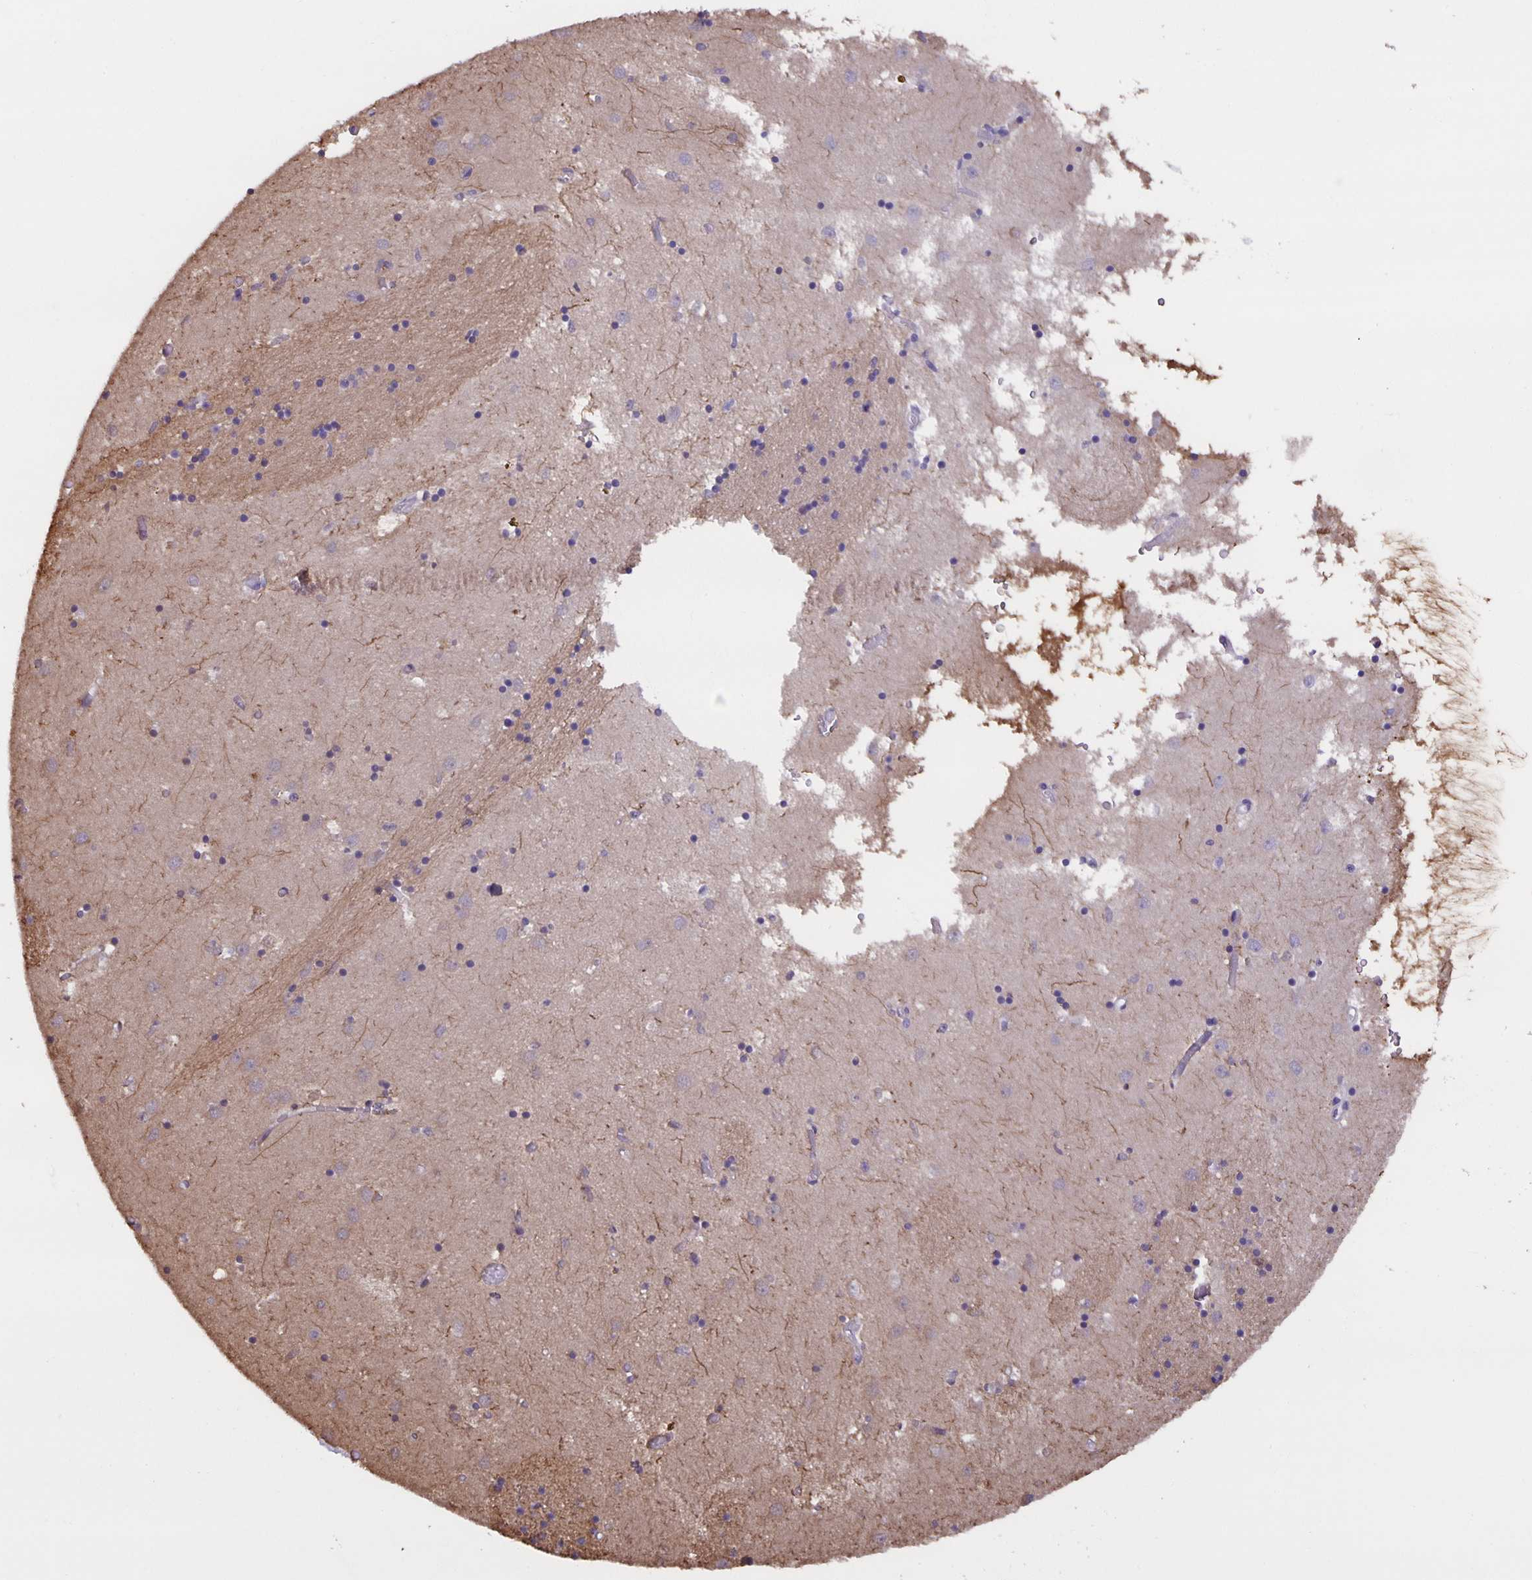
{"staining": {"intensity": "moderate", "quantity": "<25%", "location": "cytoplasmic/membranous,nuclear"}, "tissue": "caudate", "cell_type": "Glial cells", "image_type": "normal", "snomed": [{"axis": "morphology", "description": "Normal tissue, NOS"}, {"axis": "topography", "description": "Lateral ventricle wall"}], "caption": "Human caudate stained with a brown dye reveals moderate cytoplasmic/membranous,nuclear positive expression in approximately <25% of glial cells.", "gene": "MARCHF6", "patient": {"sex": "male", "age": 70}}